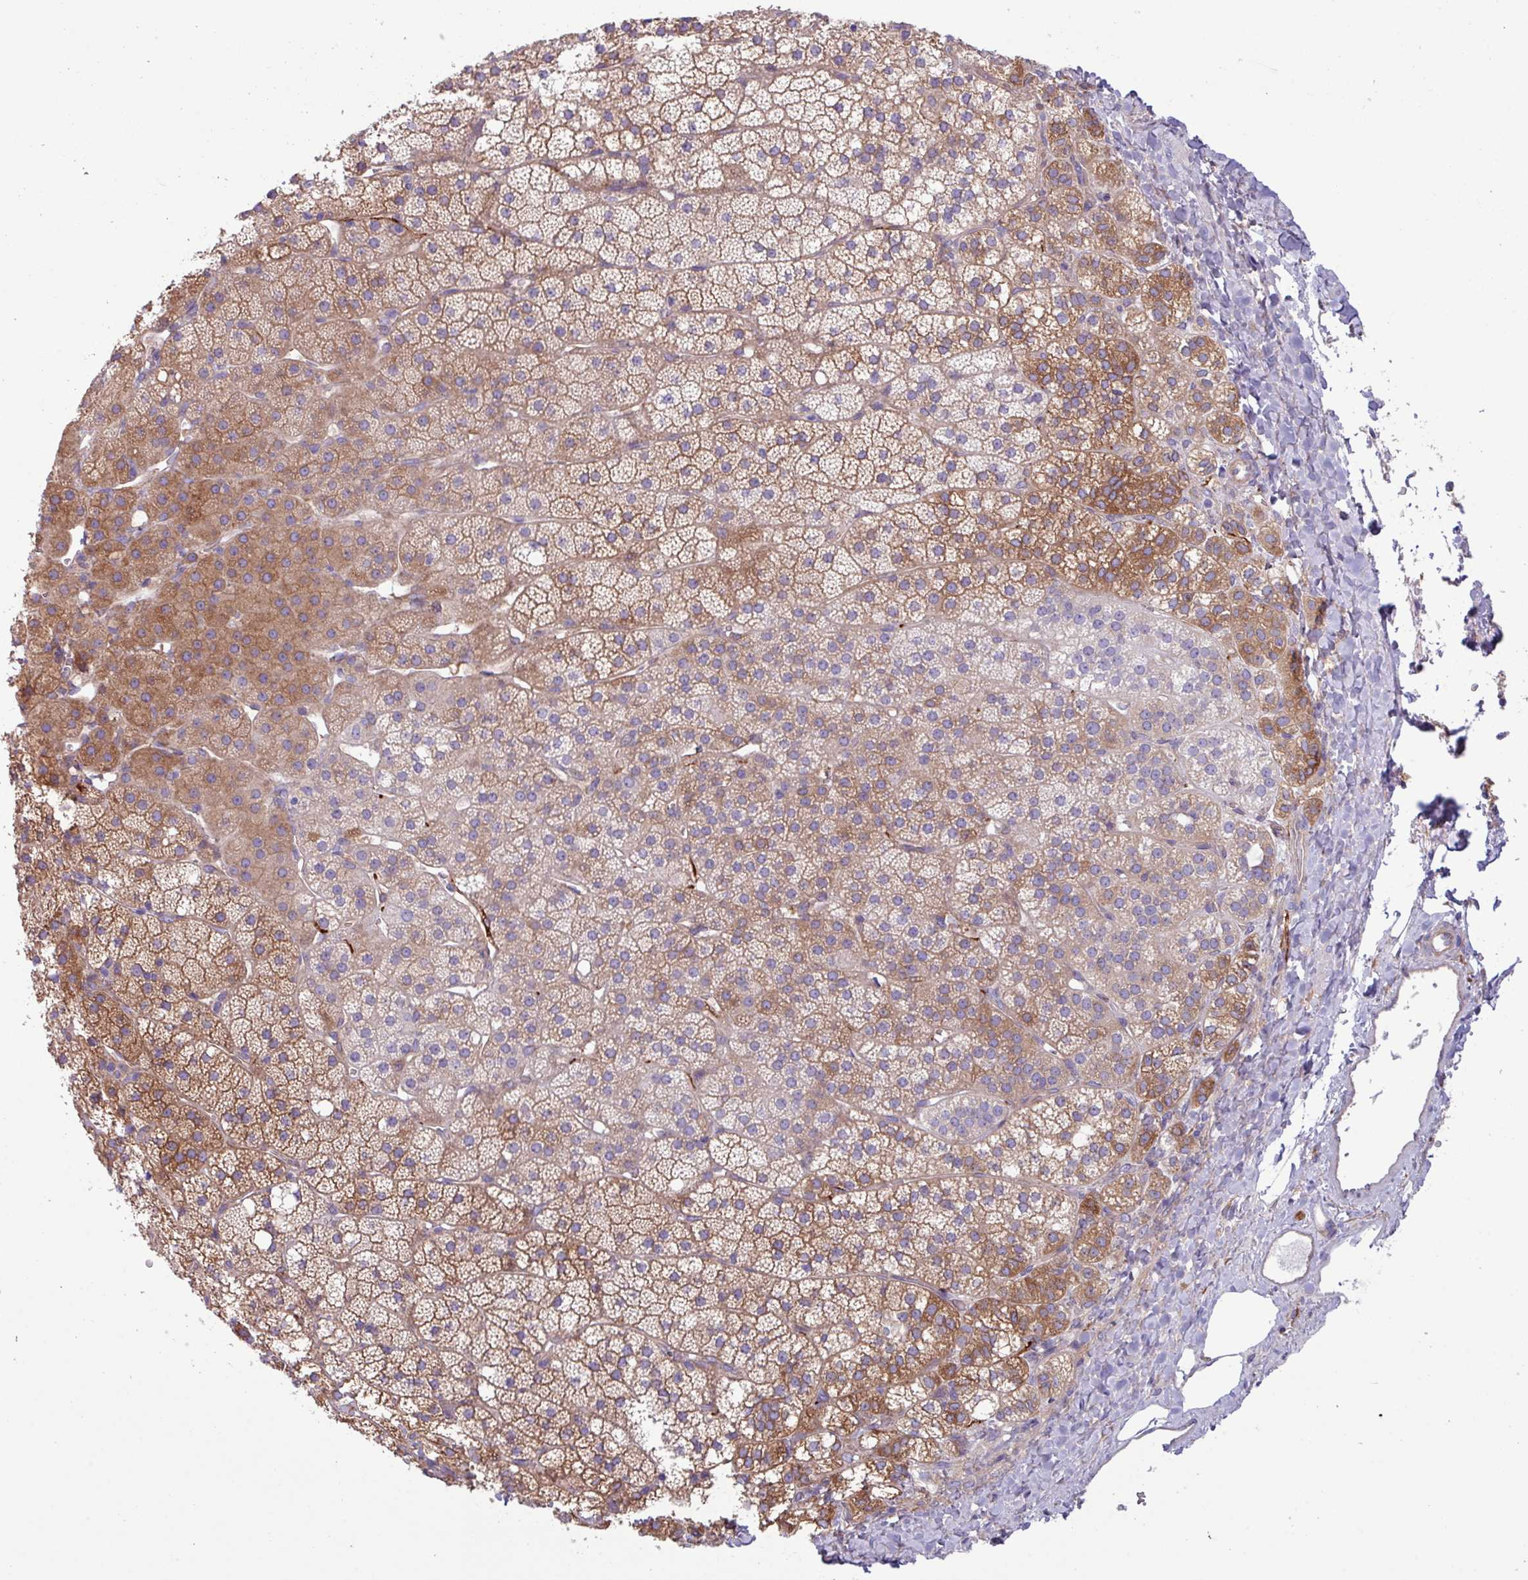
{"staining": {"intensity": "moderate", "quantity": ">75%", "location": "cytoplasmic/membranous"}, "tissue": "adrenal gland", "cell_type": "Glandular cells", "image_type": "normal", "snomed": [{"axis": "morphology", "description": "Normal tissue, NOS"}, {"axis": "topography", "description": "Adrenal gland"}], "caption": "Protein analysis of unremarkable adrenal gland exhibits moderate cytoplasmic/membranous positivity in about >75% of glandular cells. (IHC, brightfield microscopy, high magnification).", "gene": "KIRREL3", "patient": {"sex": "male", "age": 53}}